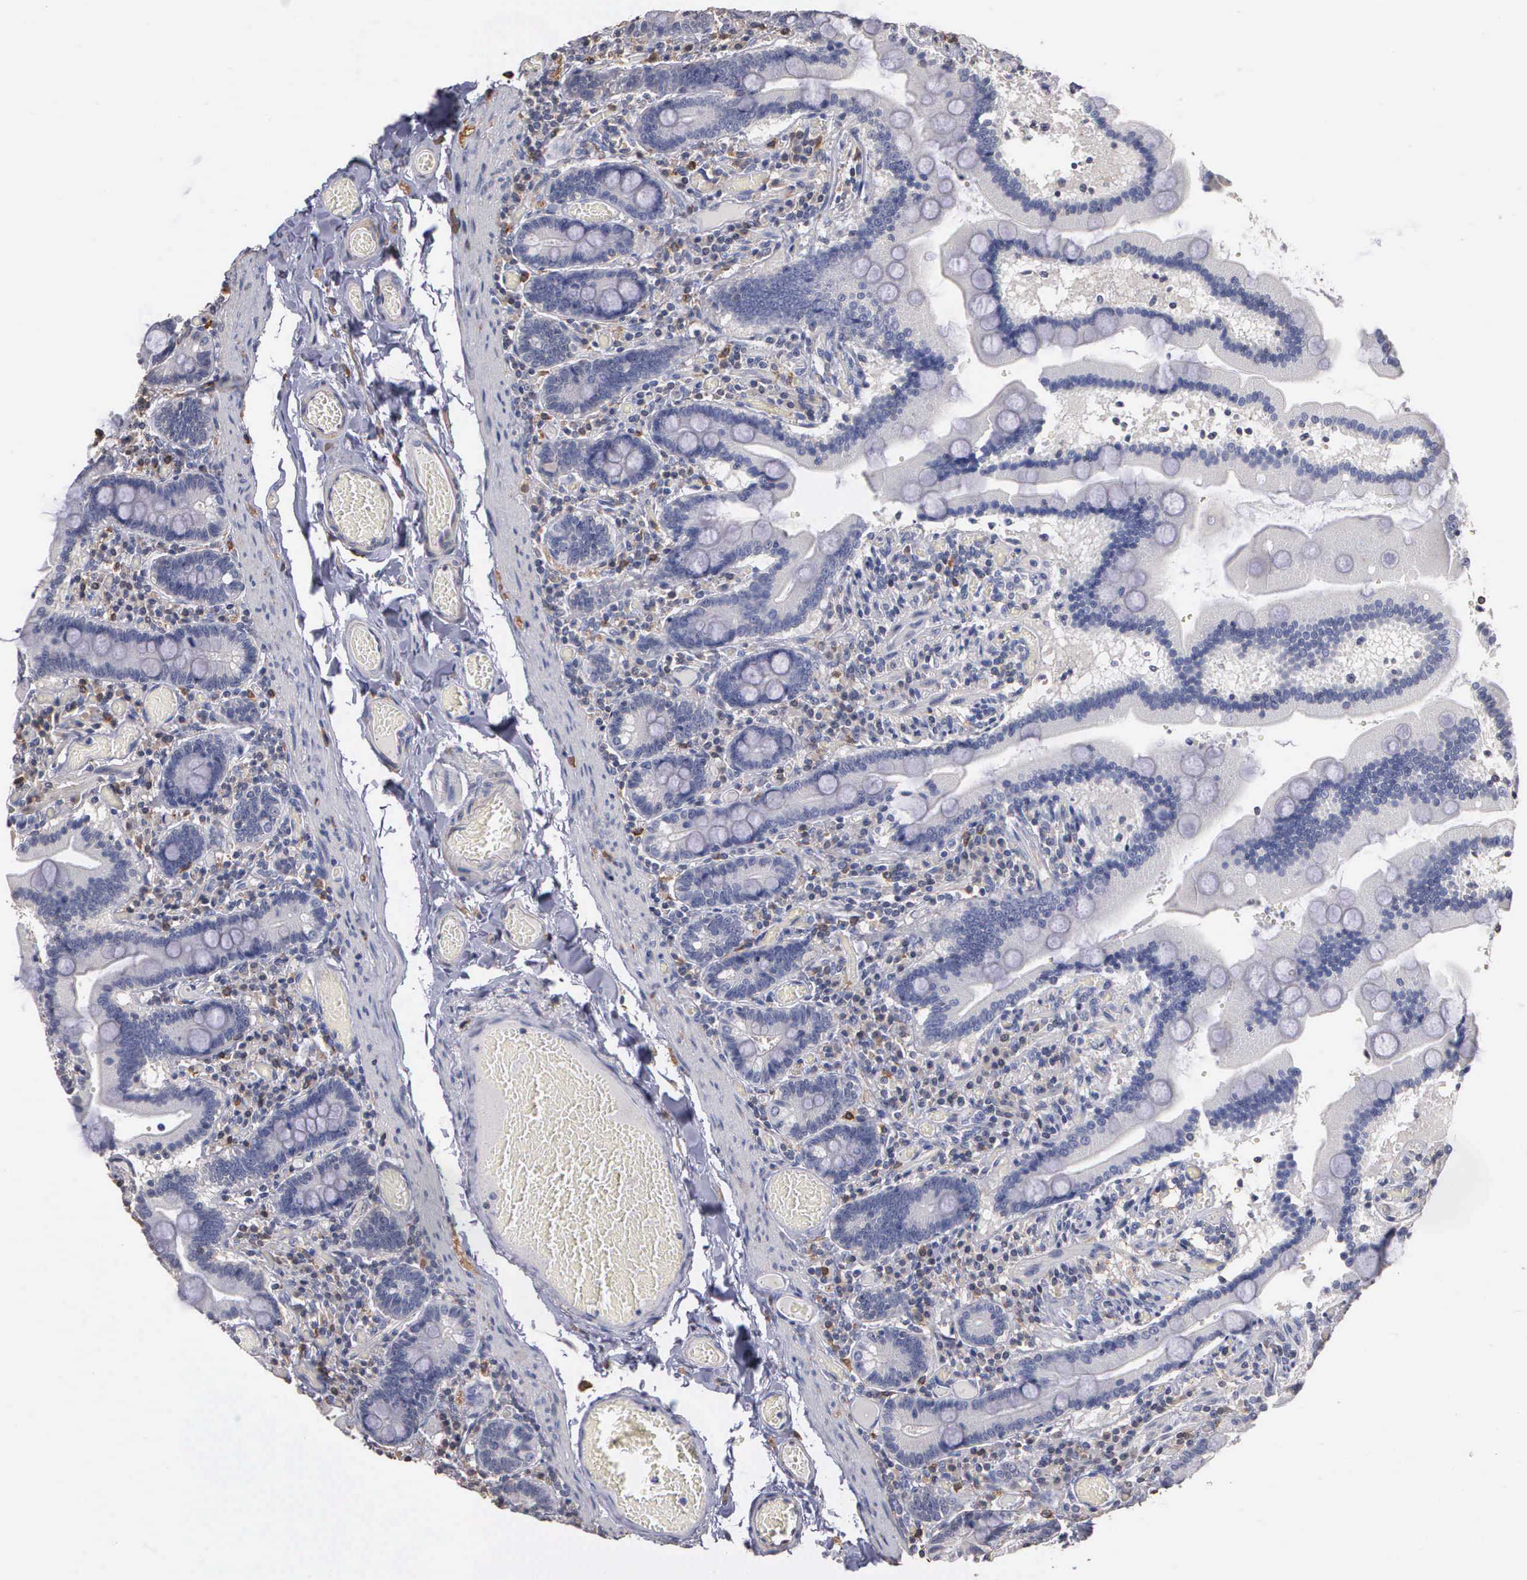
{"staining": {"intensity": "negative", "quantity": "none", "location": "none"}, "tissue": "small intestine", "cell_type": "Glandular cells", "image_type": "normal", "snomed": [{"axis": "morphology", "description": "Normal tissue, NOS"}, {"axis": "topography", "description": "Small intestine"}], "caption": "DAB immunohistochemical staining of unremarkable human small intestine reveals no significant staining in glandular cells. (DAB IHC visualized using brightfield microscopy, high magnification).", "gene": "ENO3", "patient": {"sex": "male", "age": 59}}